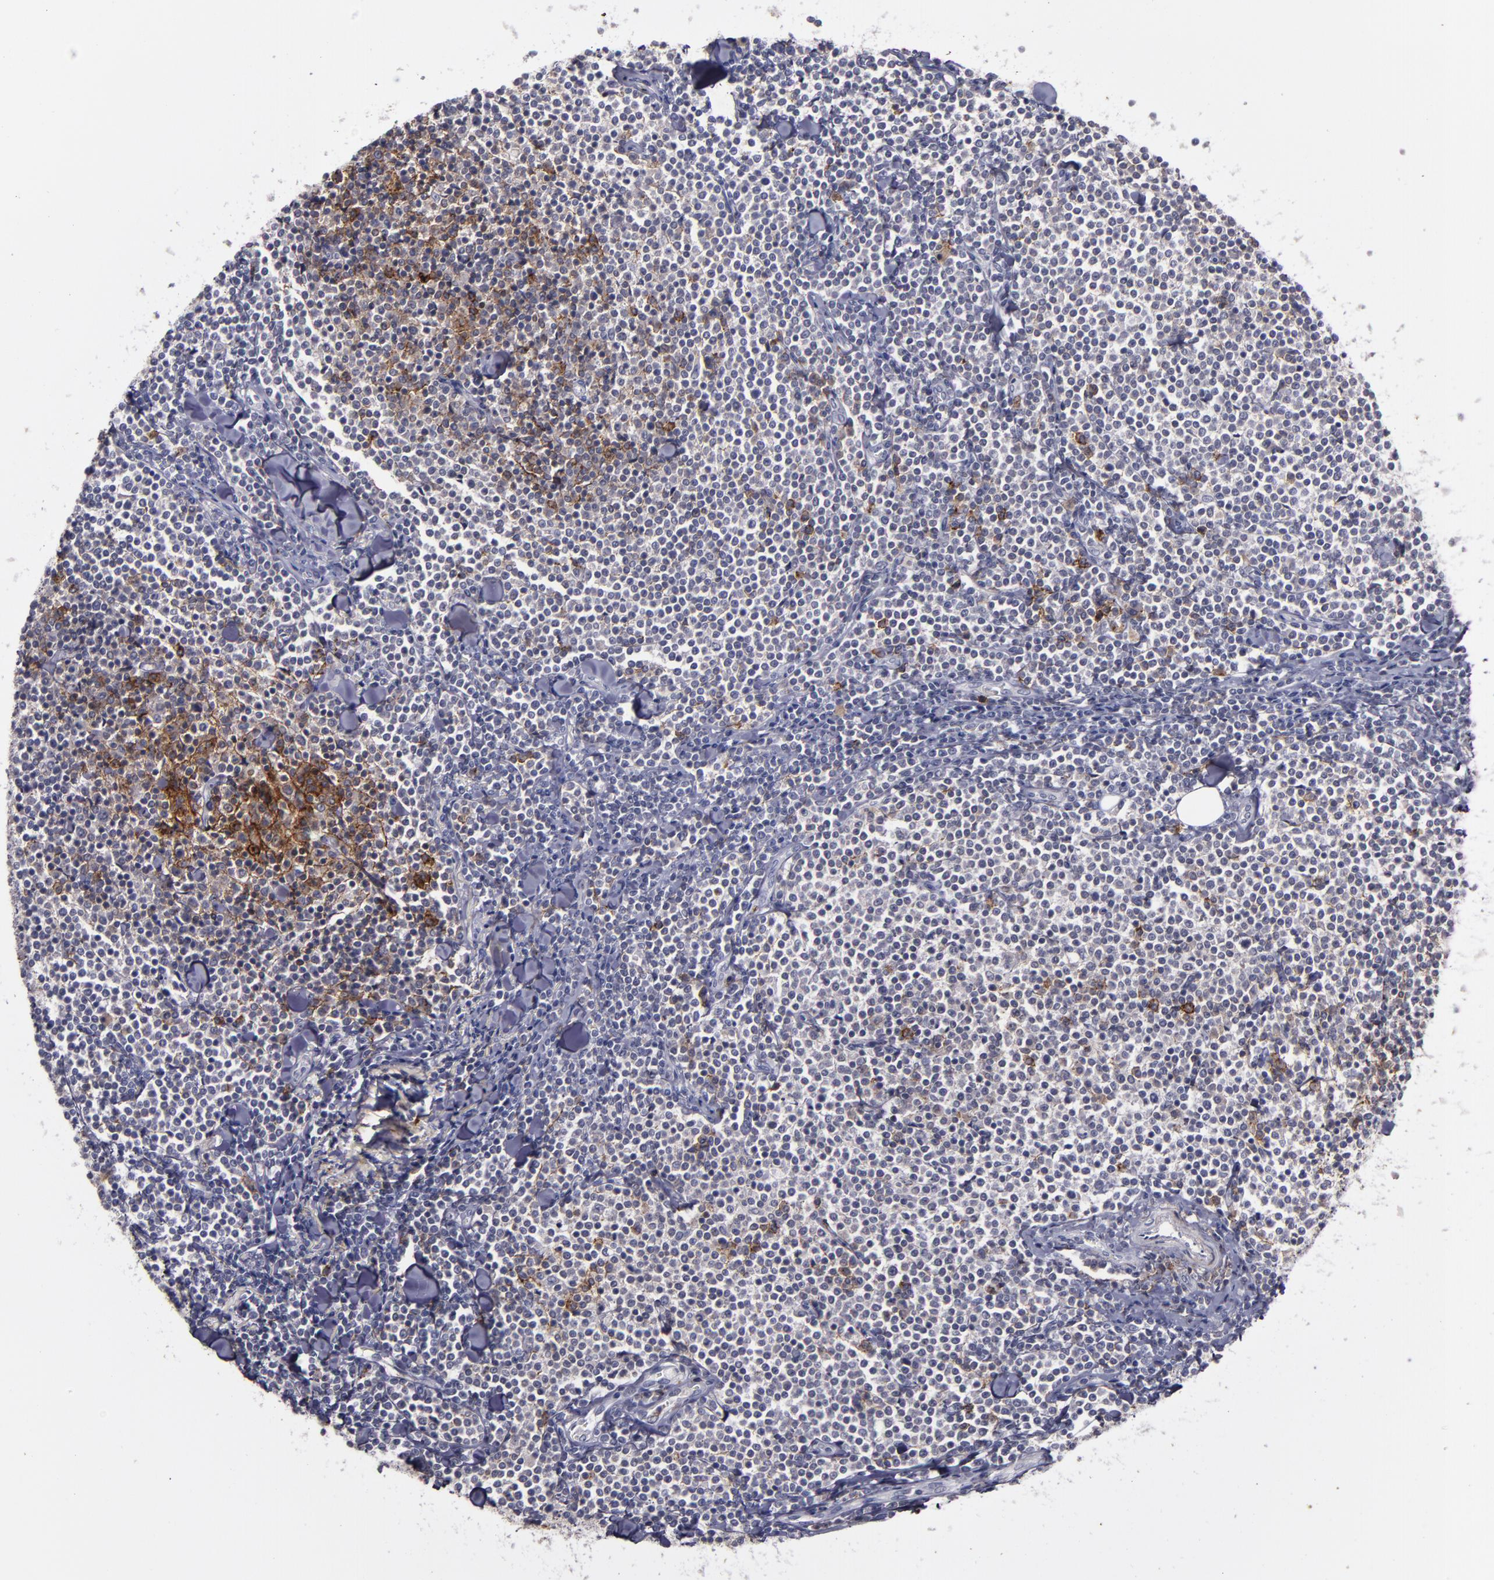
{"staining": {"intensity": "negative", "quantity": "none", "location": "none"}, "tissue": "lymphoma", "cell_type": "Tumor cells", "image_type": "cancer", "snomed": [{"axis": "morphology", "description": "Malignant lymphoma, non-Hodgkin's type, Low grade"}, {"axis": "topography", "description": "Soft tissue"}], "caption": "IHC image of neoplastic tissue: lymphoma stained with DAB (3,3'-diaminobenzidine) reveals no significant protein expression in tumor cells.", "gene": "MFGE8", "patient": {"sex": "male", "age": 92}}